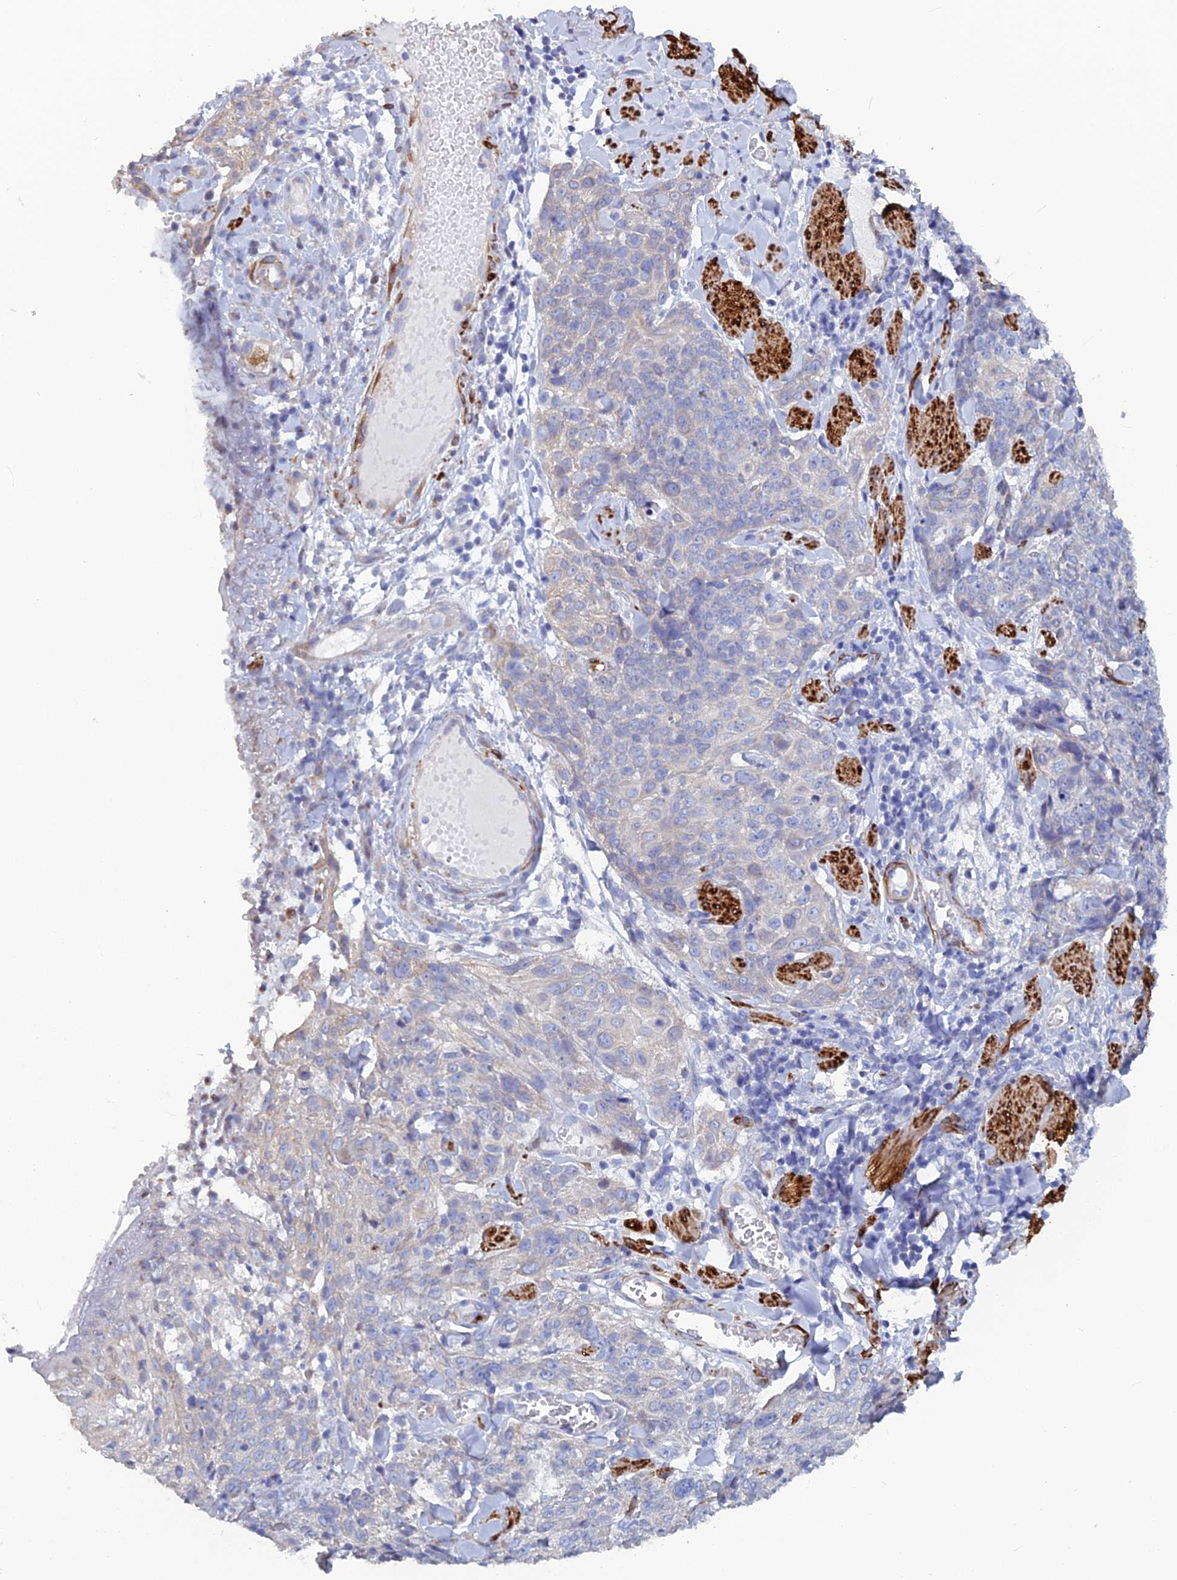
{"staining": {"intensity": "negative", "quantity": "none", "location": "none"}, "tissue": "skin cancer", "cell_type": "Tumor cells", "image_type": "cancer", "snomed": [{"axis": "morphology", "description": "Squamous cell carcinoma, NOS"}, {"axis": "topography", "description": "Skin"}, {"axis": "topography", "description": "Vulva"}], "caption": "IHC image of skin cancer stained for a protein (brown), which demonstrates no expression in tumor cells.", "gene": "PCDHA8", "patient": {"sex": "female", "age": 85}}